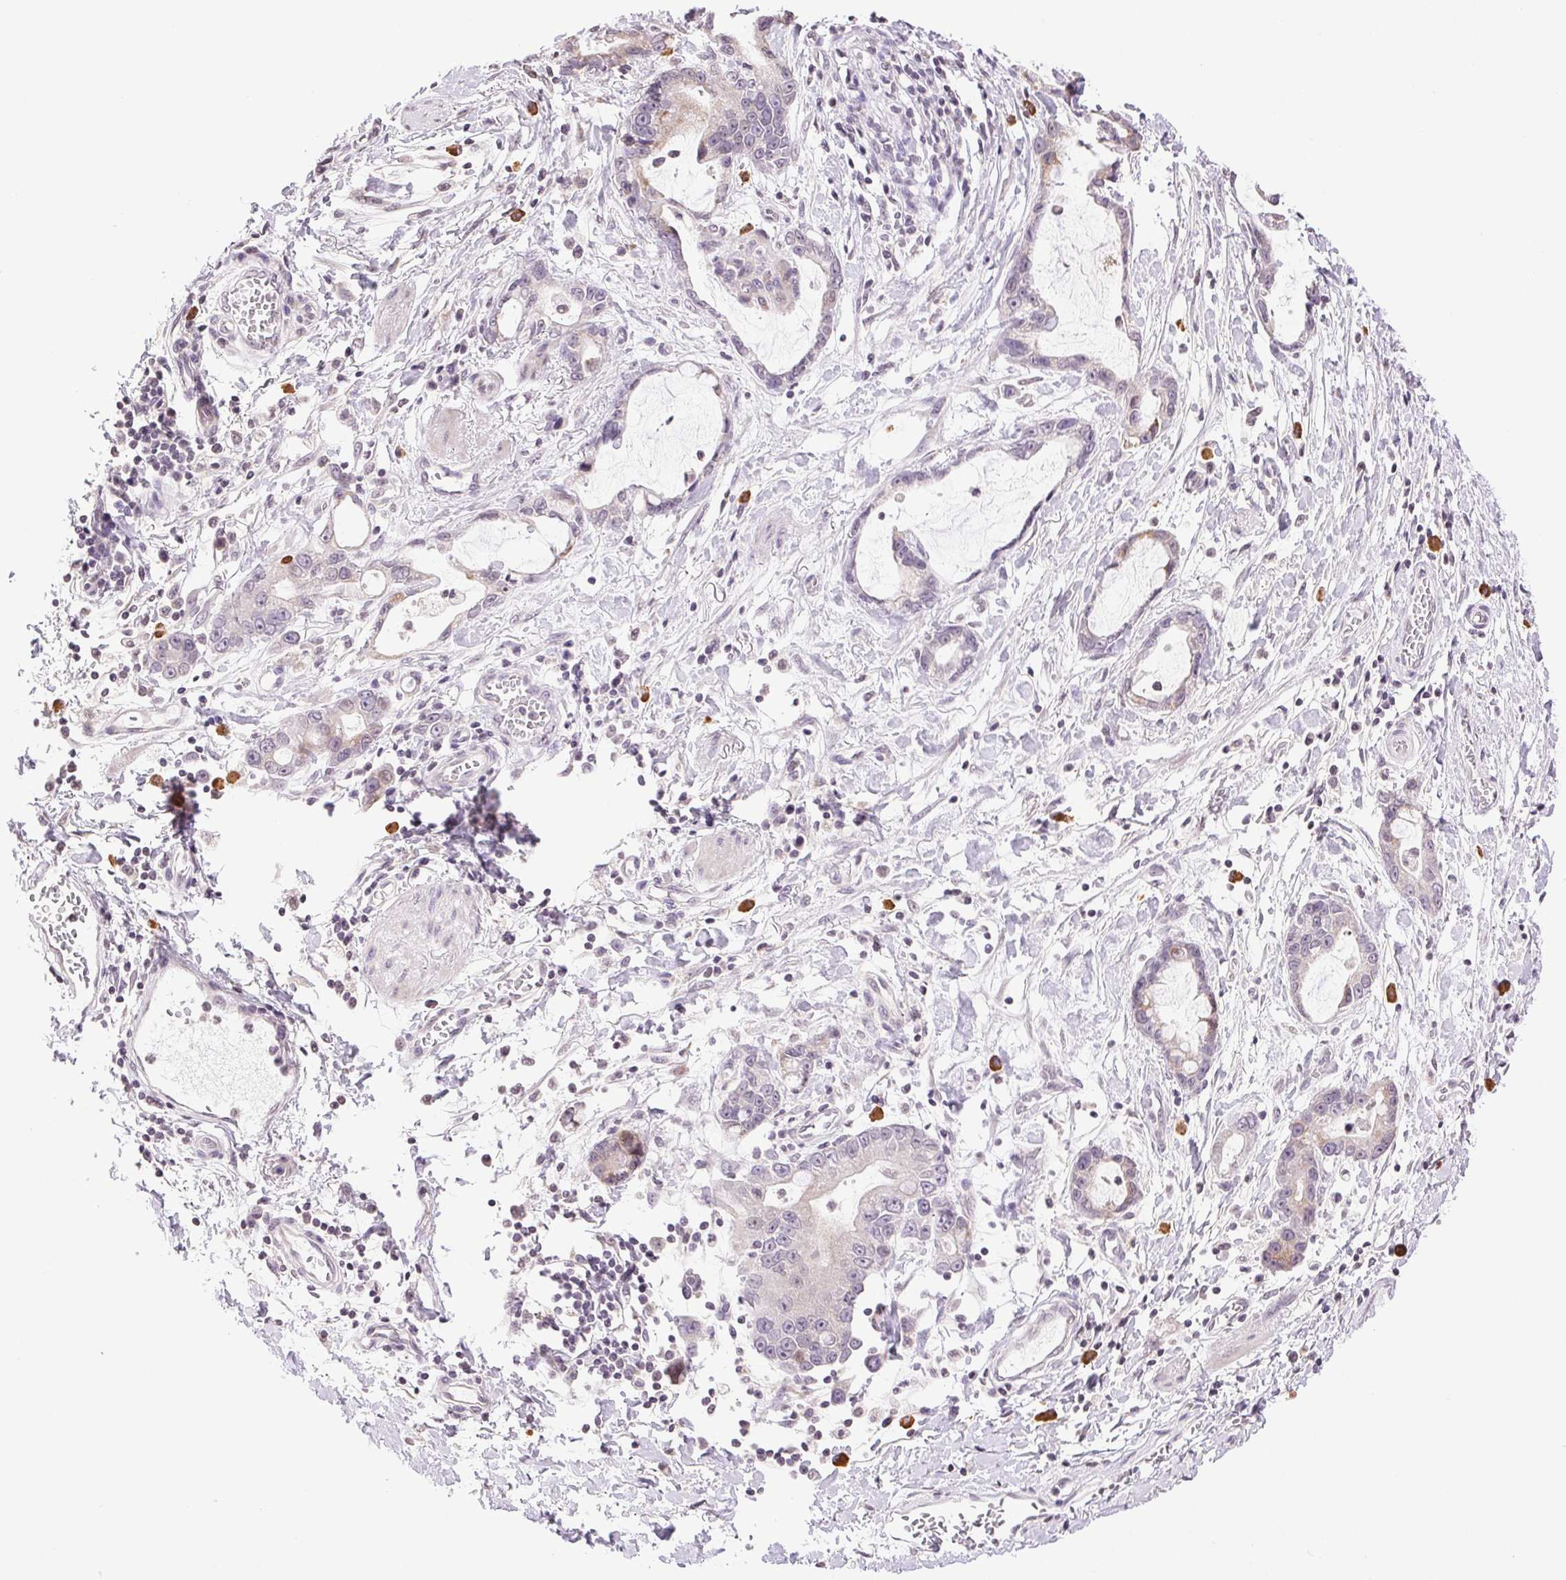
{"staining": {"intensity": "weak", "quantity": "<25%", "location": "nuclear"}, "tissue": "stomach cancer", "cell_type": "Tumor cells", "image_type": "cancer", "snomed": [{"axis": "morphology", "description": "Adenocarcinoma, NOS"}, {"axis": "topography", "description": "Stomach"}], "caption": "The immunohistochemistry photomicrograph has no significant expression in tumor cells of stomach adenocarcinoma tissue. Nuclei are stained in blue.", "gene": "TNNT3", "patient": {"sex": "male", "age": 55}}